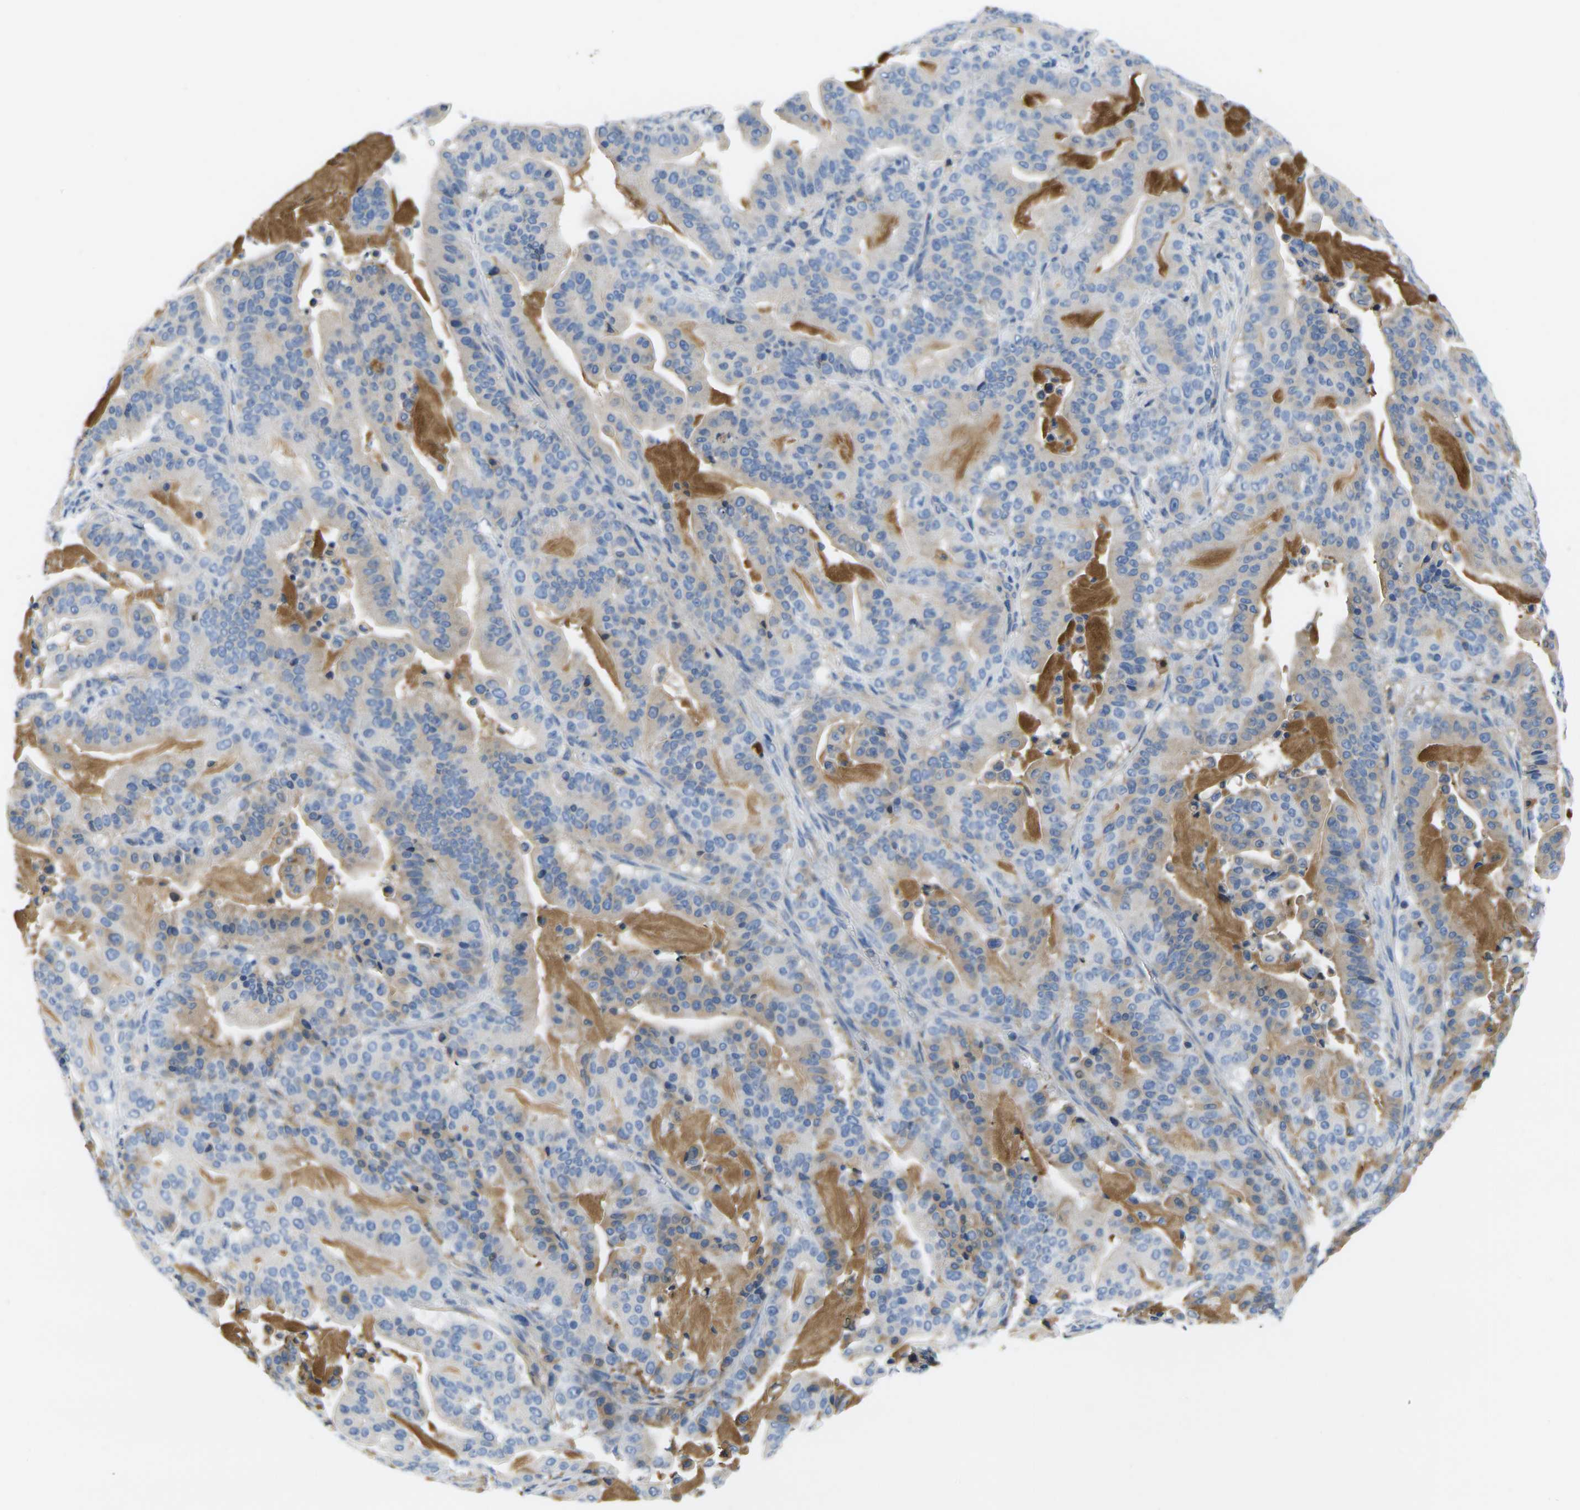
{"staining": {"intensity": "weak", "quantity": ">75%", "location": "cytoplasmic/membranous"}, "tissue": "pancreatic cancer", "cell_type": "Tumor cells", "image_type": "cancer", "snomed": [{"axis": "morphology", "description": "Adenocarcinoma, NOS"}, {"axis": "topography", "description": "Pancreas"}], "caption": "Pancreatic cancer was stained to show a protein in brown. There is low levels of weak cytoplasmic/membranous positivity in approximately >75% of tumor cells. (Stains: DAB (3,3'-diaminobenzidine) in brown, nuclei in blue, Microscopy: brightfield microscopy at high magnification).", "gene": "GREM2", "patient": {"sex": "male", "age": 63}}